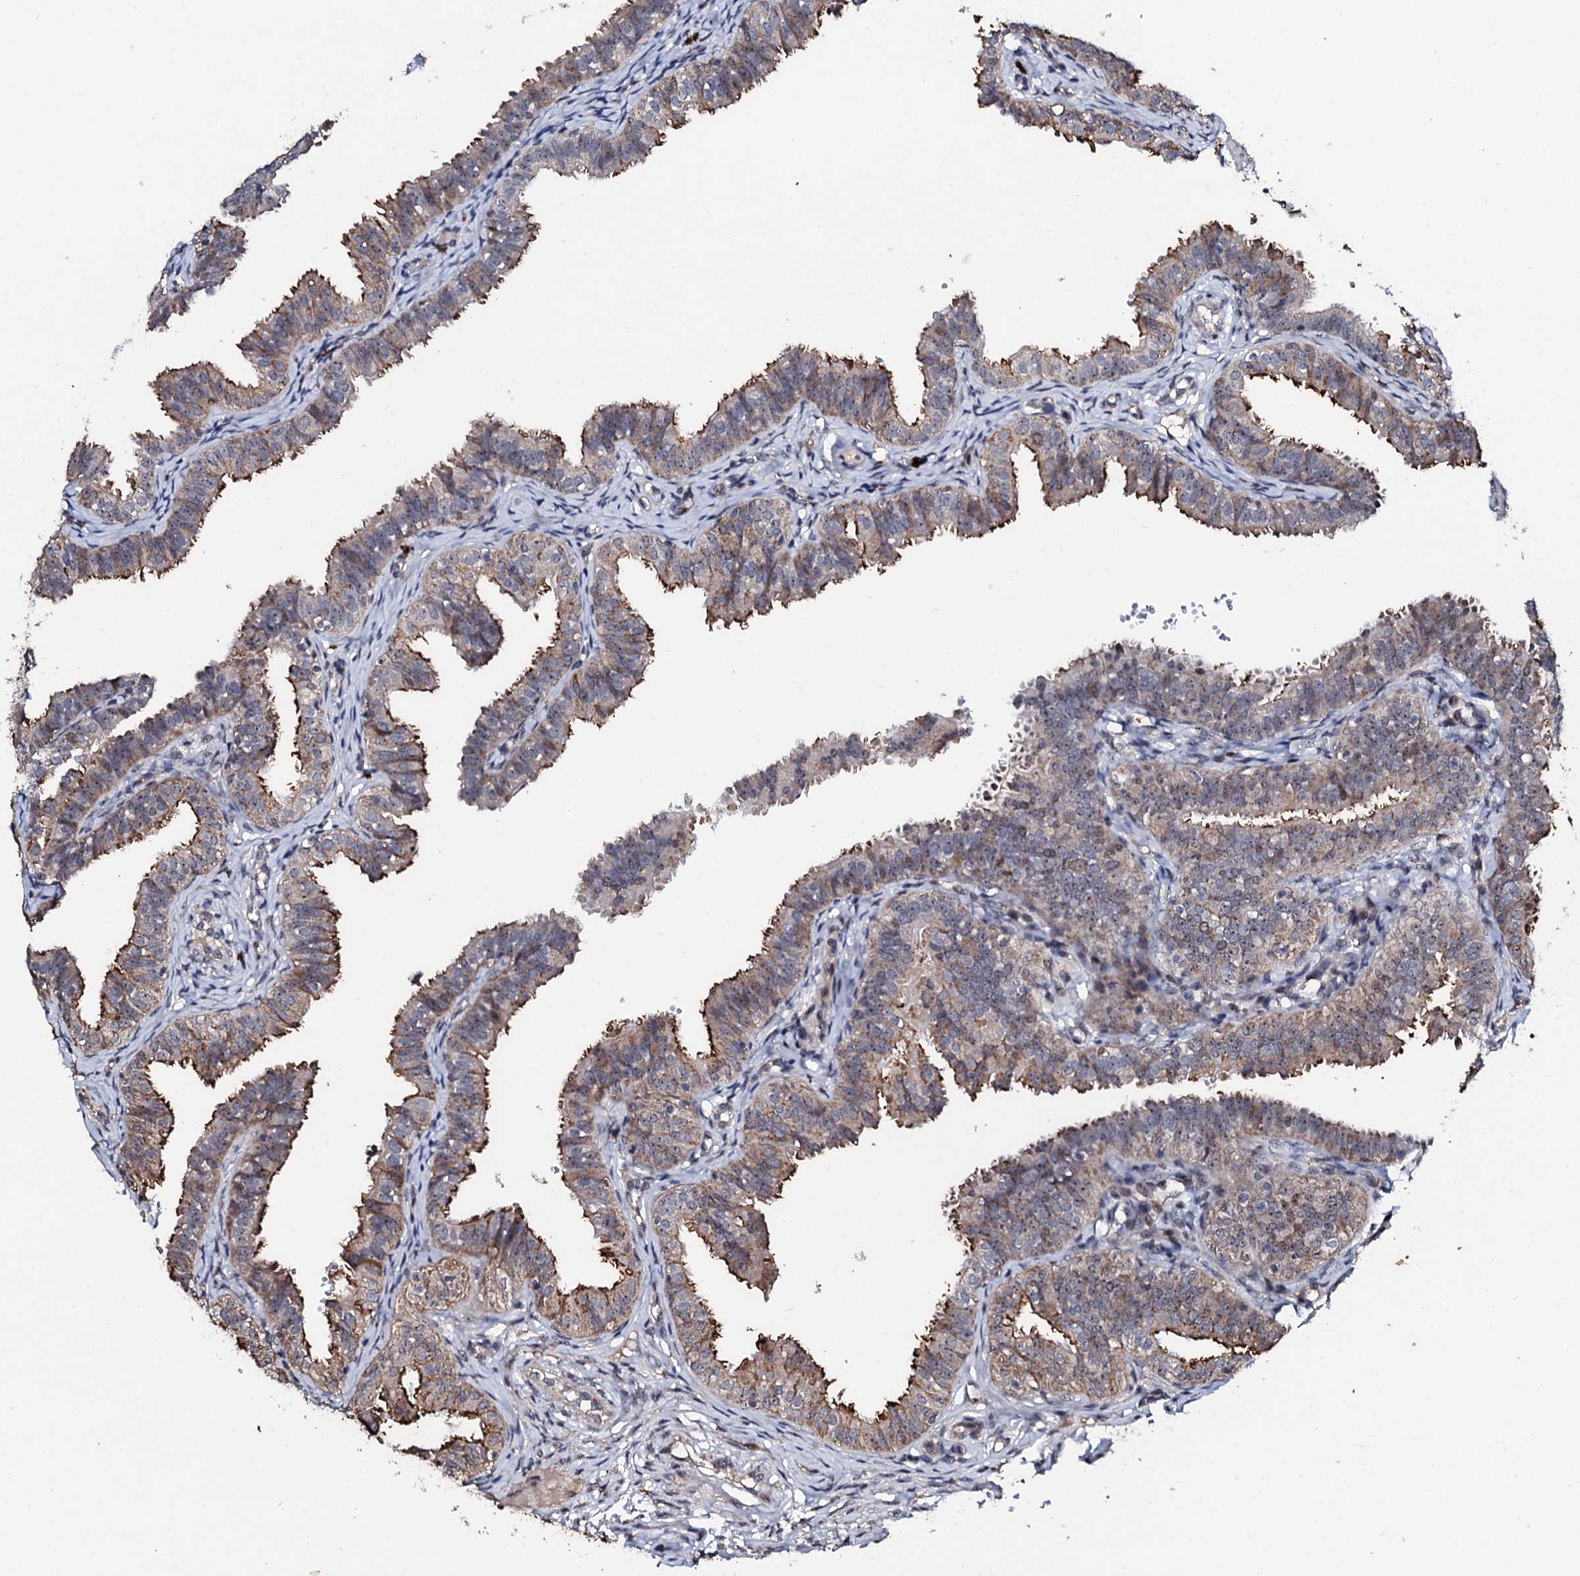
{"staining": {"intensity": "strong", "quantity": "<25%", "location": "cytoplasmic/membranous"}, "tissue": "fallopian tube", "cell_type": "Glandular cells", "image_type": "normal", "snomed": [{"axis": "morphology", "description": "Normal tissue, NOS"}, {"axis": "topography", "description": "Fallopian tube"}], "caption": "Immunohistochemical staining of benign fallopian tube shows medium levels of strong cytoplasmic/membranous staining in about <25% of glandular cells. (DAB (3,3'-diaminobenzidine) IHC, brown staining for protein, blue staining for nuclei).", "gene": "FAM111A", "patient": {"sex": "female", "age": 35}}